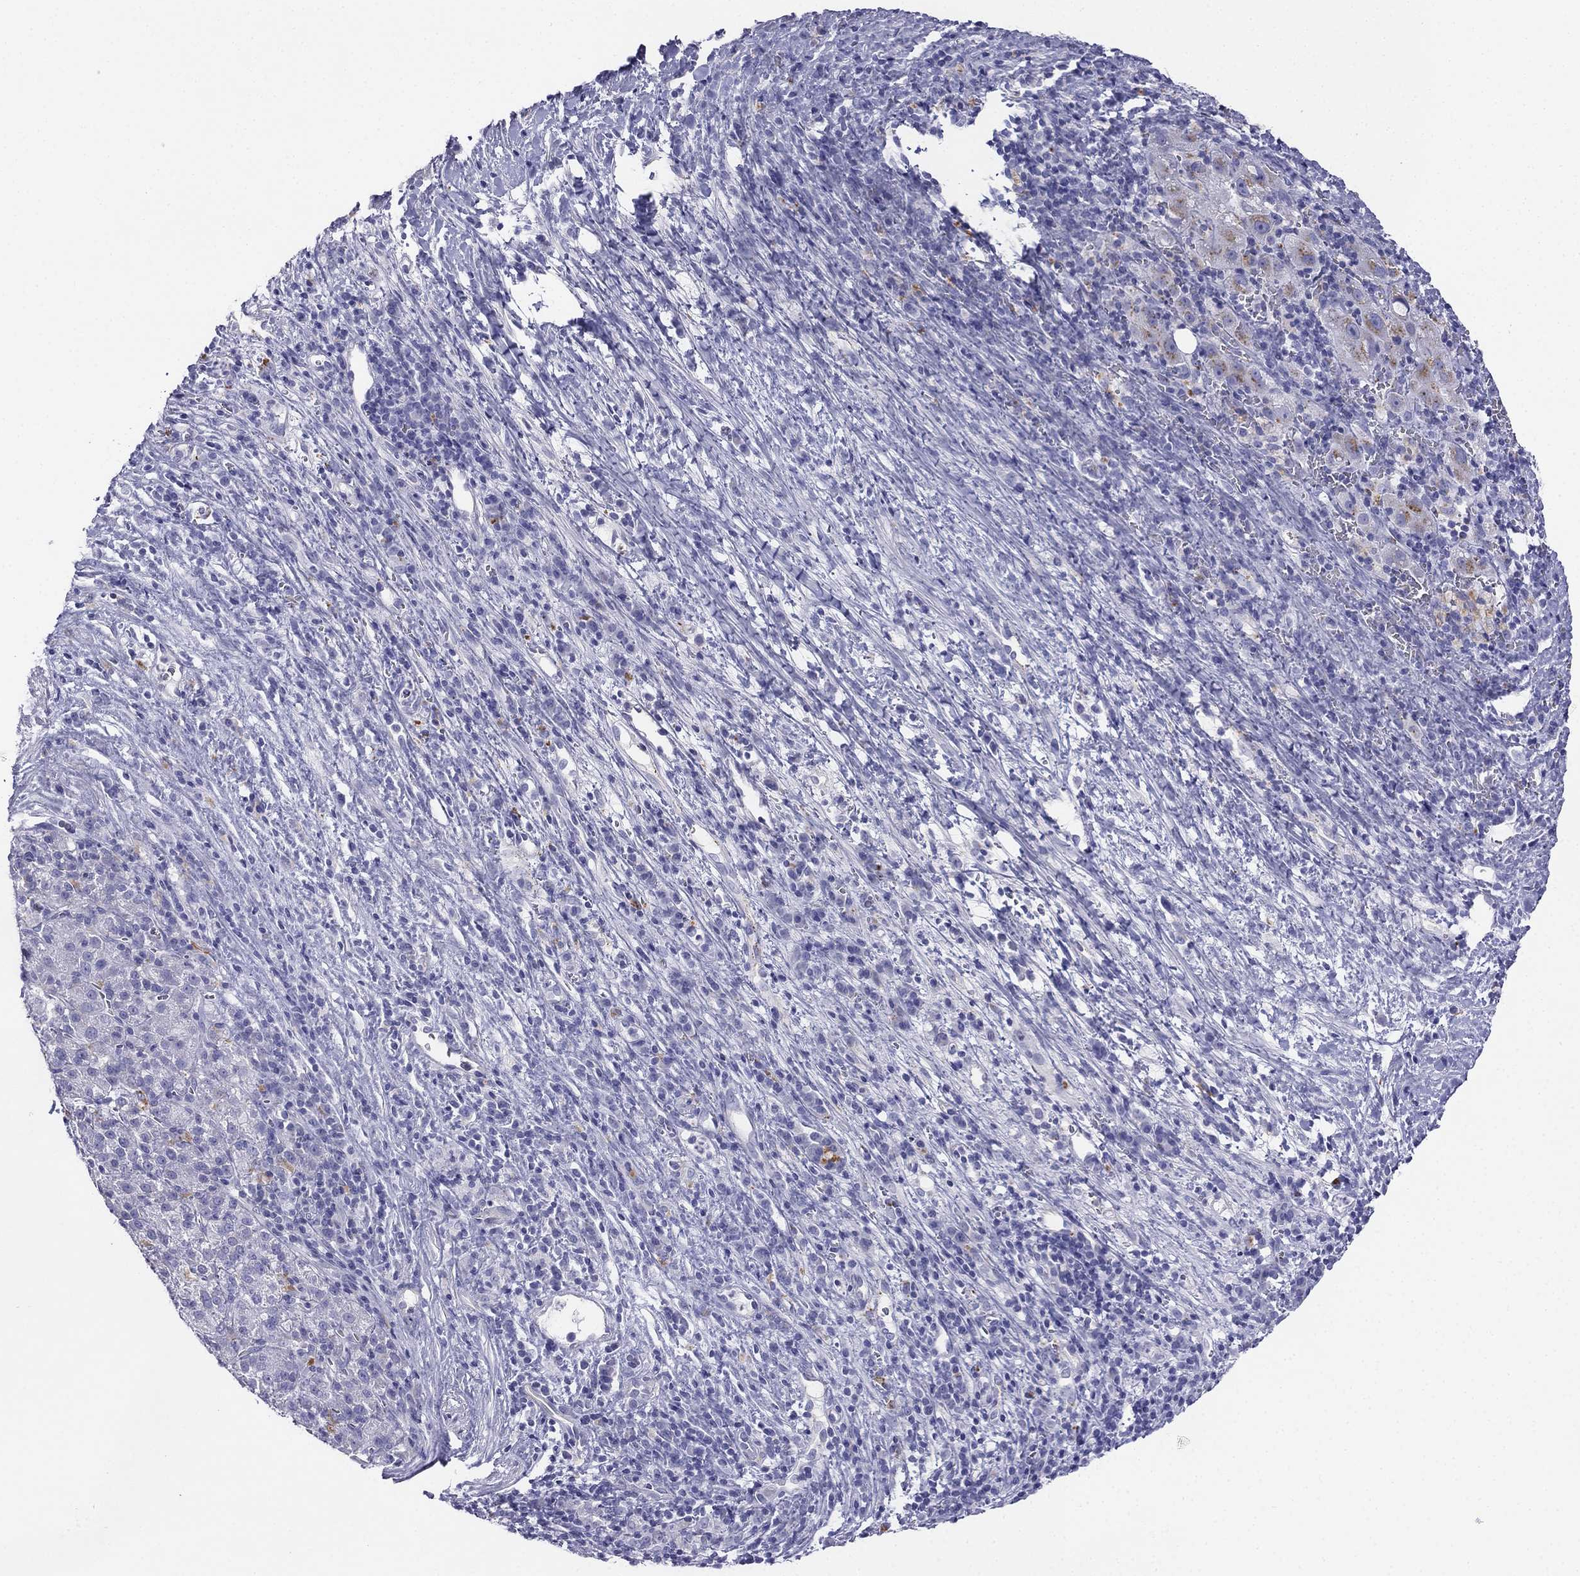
{"staining": {"intensity": "negative", "quantity": "none", "location": "none"}, "tissue": "liver cancer", "cell_type": "Tumor cells", "image_type": "cancer", "snomed": [{"axis": "morphology", "description": "Carcinoma, Hepatocellular, NOS"}, {"axis": "topography", "description": "Liver"}], "caption": "Human liver hepatocellular carcinoma stained for a protein using immunohistochemistry shows no expression in tumor cells.", "gene": "ALOXE3", "patient": {"sex": "female", "age": 60}}